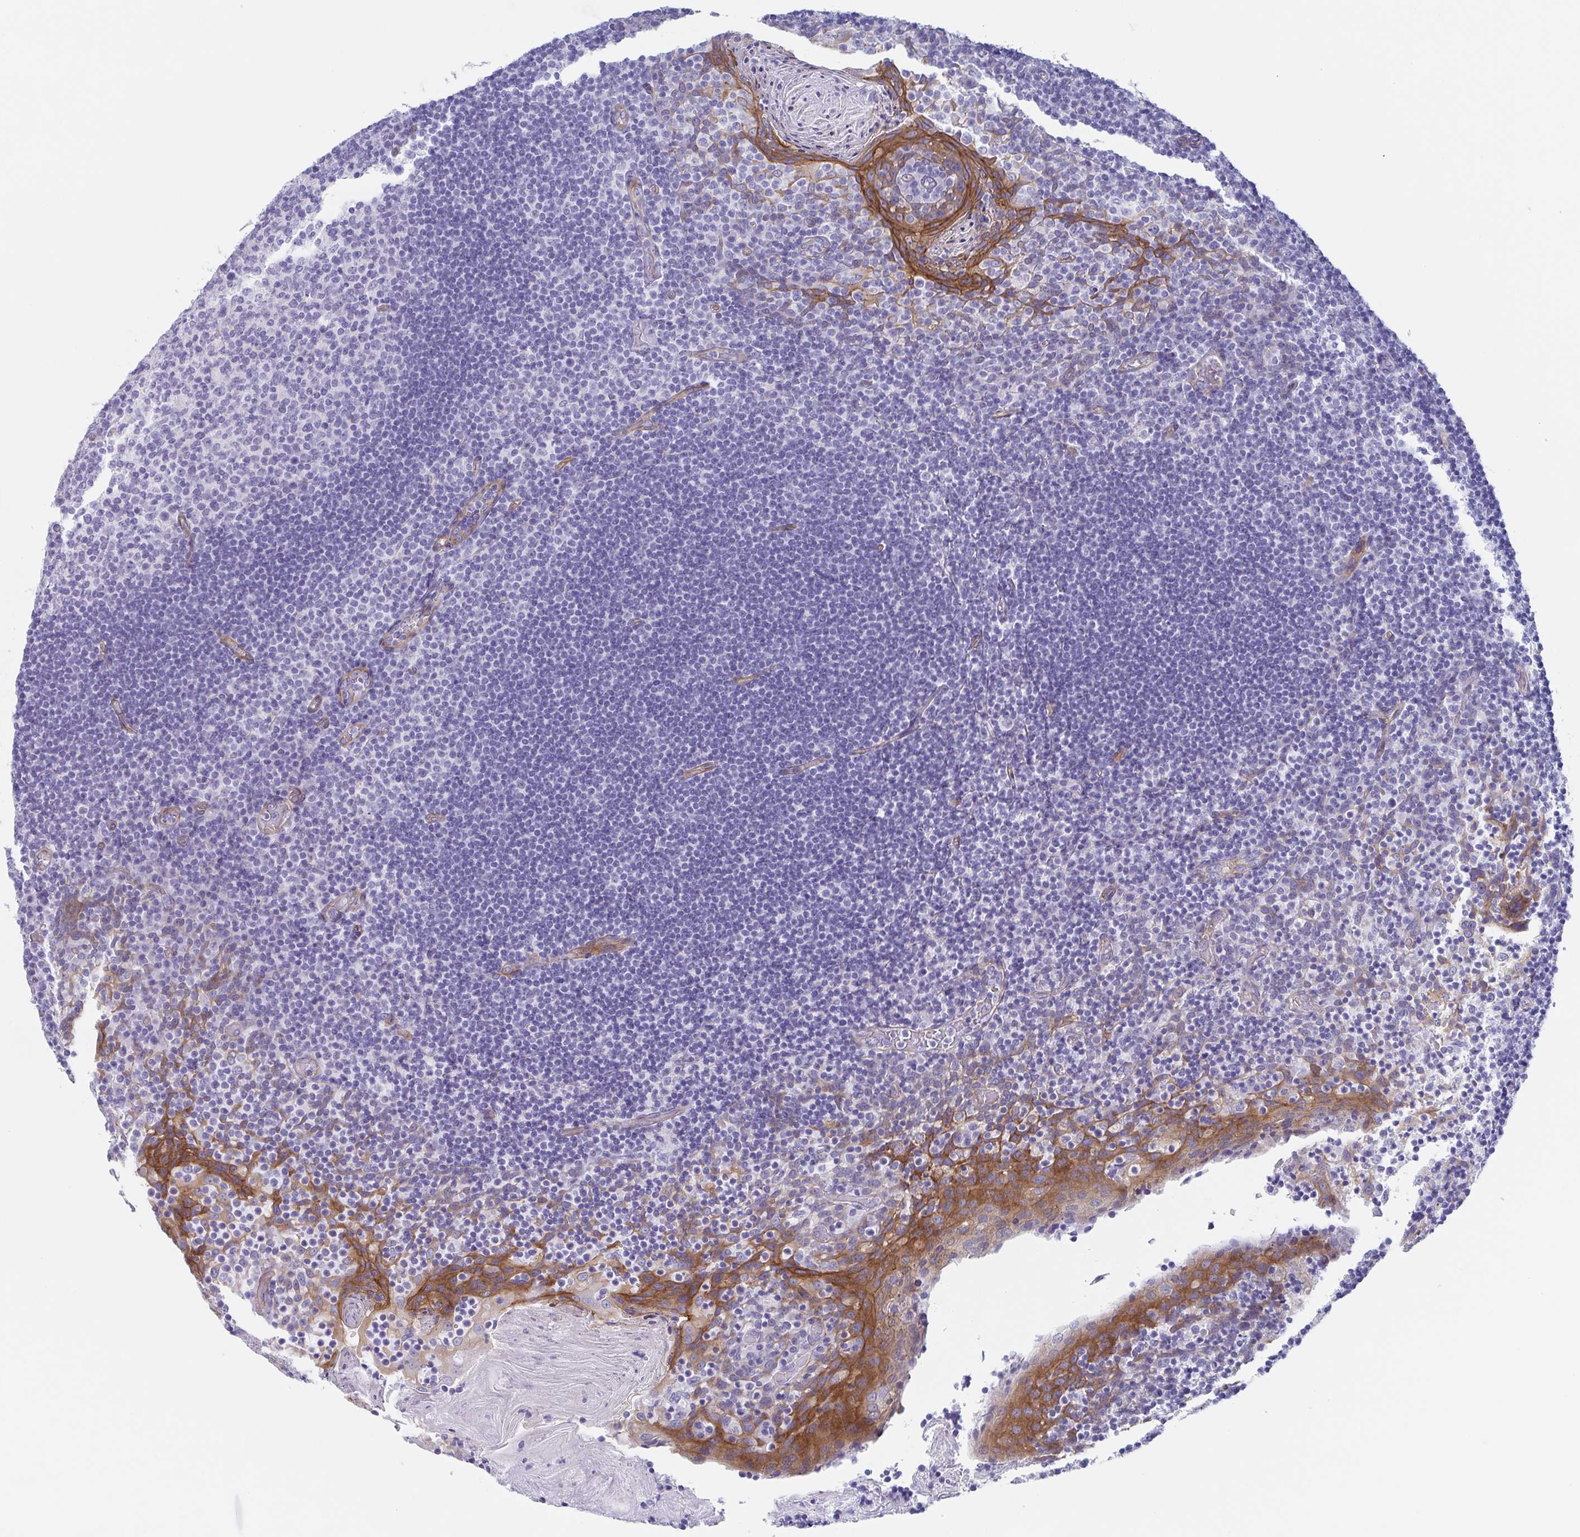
{"staining": {"intensity": "negative", "quantity": "none", "location": "none"}, "tissue": "tonsil", "cell_type": "Germinal center cells", "image_type": "normal", "snomed": [{"axis": "morphology", "description": "Normal tissue, NOS"}, {"axis": "topography", "description": "Tonsil"}], "caption": "This is a micrograph of IHC staining of unremarkable tonsil, which shows no positivity in germinal center cells.", "gene": "DYNC1I1", "patient": {"sex": "female", "age": 10}}